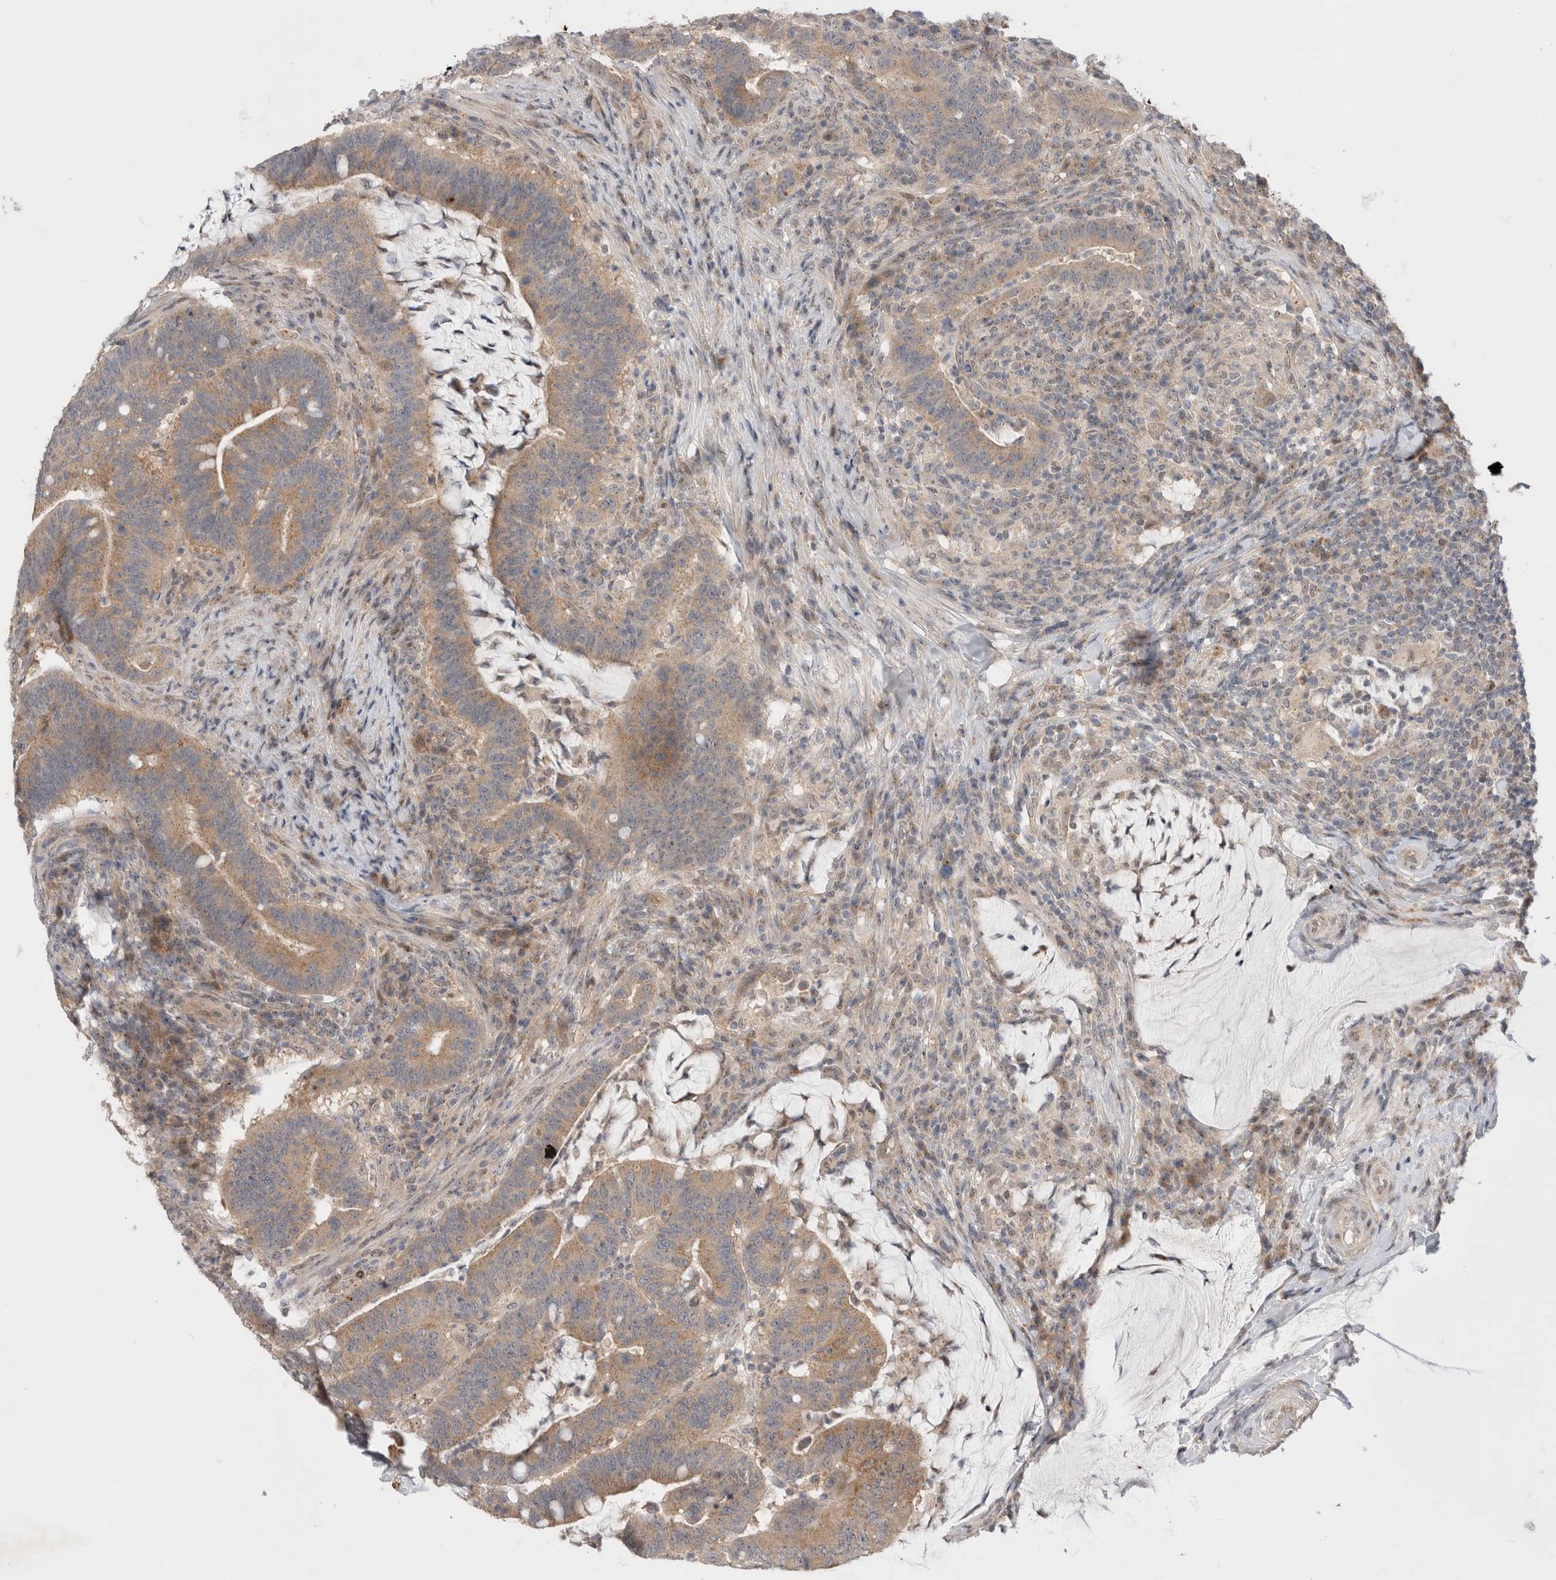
{"staining": {"intensity": "moderate", "quantity": ">75%", "location": "cytoplasmic/membranous"}, "tissue": "colorectal cancer", "cell_type": "Tumor cells", "image_type": "cancer", "snomed": [{"axis": "morphology", "description": "Normal tissue, NOS"}, {"axis": "morphology", "description": "Adenocarcinoma, NOS"}, {"axis": "topography", "description": "Colon"}], "caption": "The micrograph shows a brown stain indicating the presence of a protein in the cytoplasmic/membranous of tumor cells in adenocarcinoma (colorectal).", "gene": "SLC29A1", "patient": {"sex": "female", "age": 66}}